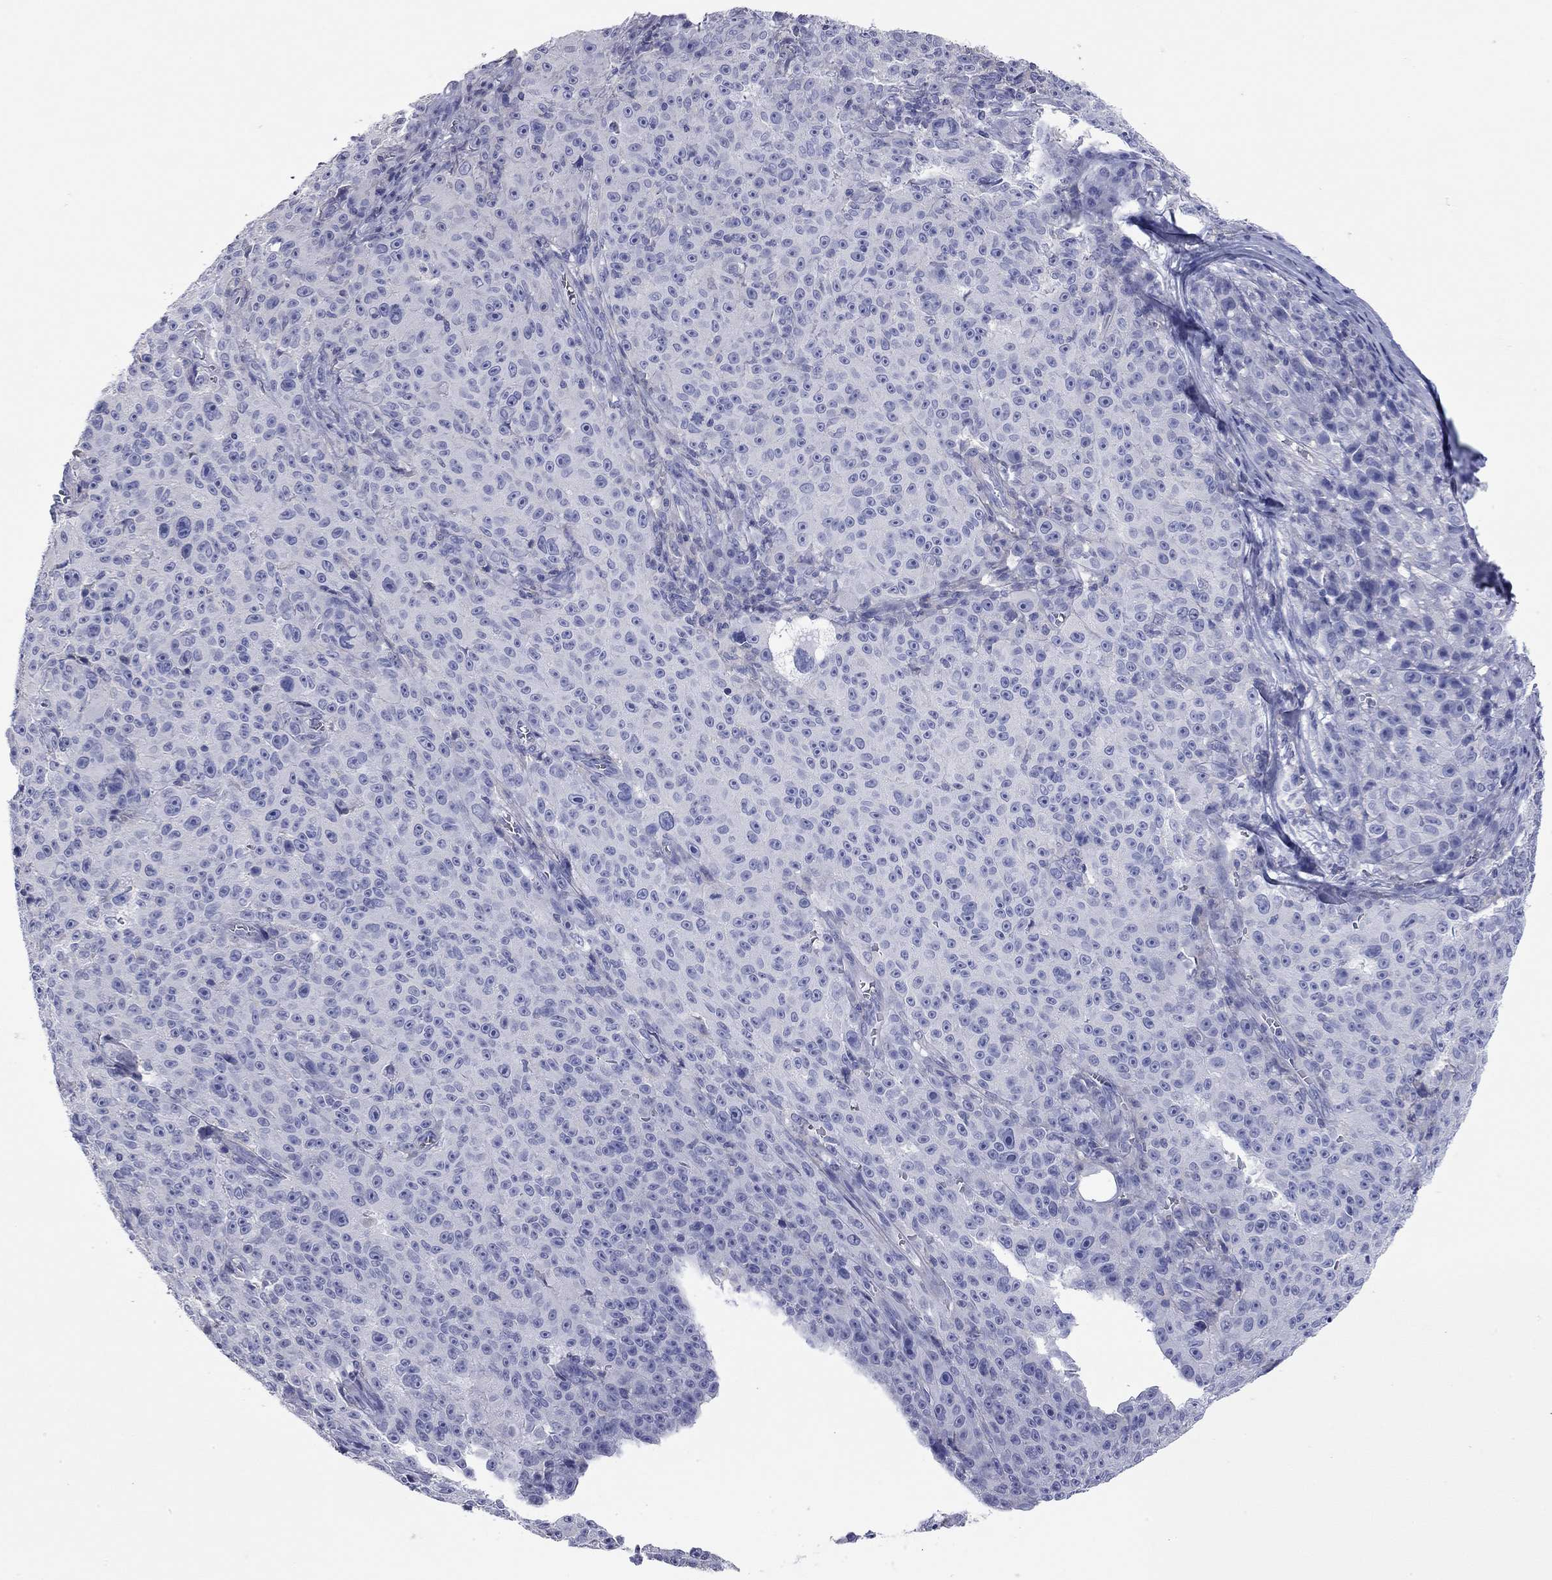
{"staining": {"intensity": "negative", "quantity": "none", "location": "none"}, "tissue": "melanoma", "cell_type": "Tumor cells", "image_type": "cancer", "snomed": [{"axis": "morphology", "description": "Malignant melanoma, NOS"}, {"axis": "topography", "description": "Skin"}], "caption": "High magnification brightfield microscopy of melanoma stained with DAB (brown) and counterstained with hematoxylin (blue): tumor cells show no significant staining.", "gene": "ACTL7B", "patient": {"sex": "female", "age": 82}}